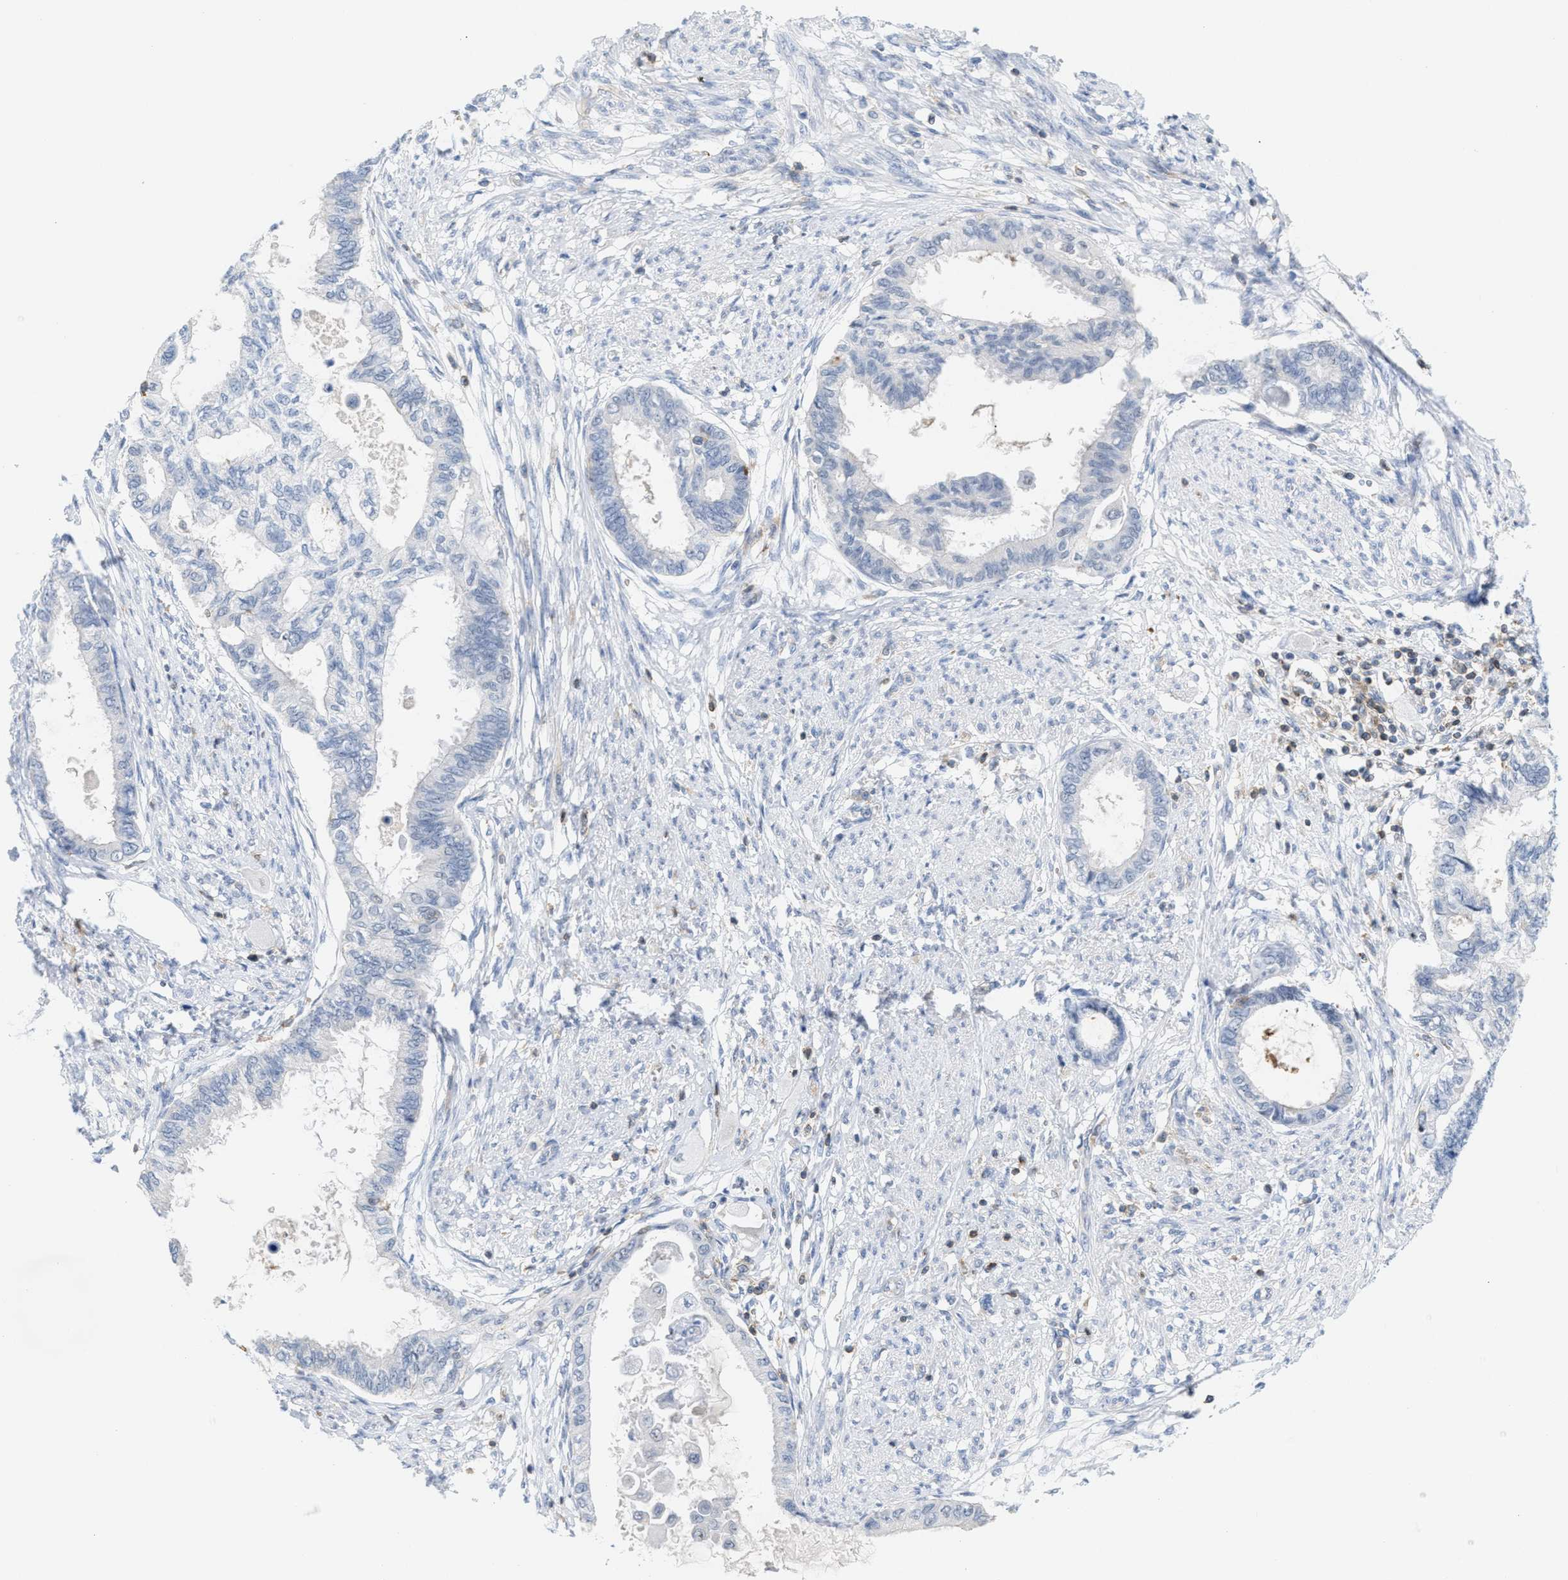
{"staining": {"intensity": "negative", "quantity": "none", "location": "none"}, "tissue": "cervical cancer", "cell_type": "Tumor cells", "image_type": "cancer", "snomed": [{"axis": "morphology", "description": "Normal tissue, NOS"}, {"axis": "morphology", "description": "Adenocarcinoma, NOS"}, {"axis": "topography", "description": "Cervix"}, {"axis": "topography", "description": "Endometrium"}], "caption": "High magnification brightfield microscopy of cervical cancer (adenocarcinoma) stained with DAB (3,3'-diaminobenzidine) (brown) and counterstained with hematoxylin (blue): tumor cells show no significant positivity.", "gene": "IL16", "patient": {"sex": "female", "age": 86}}